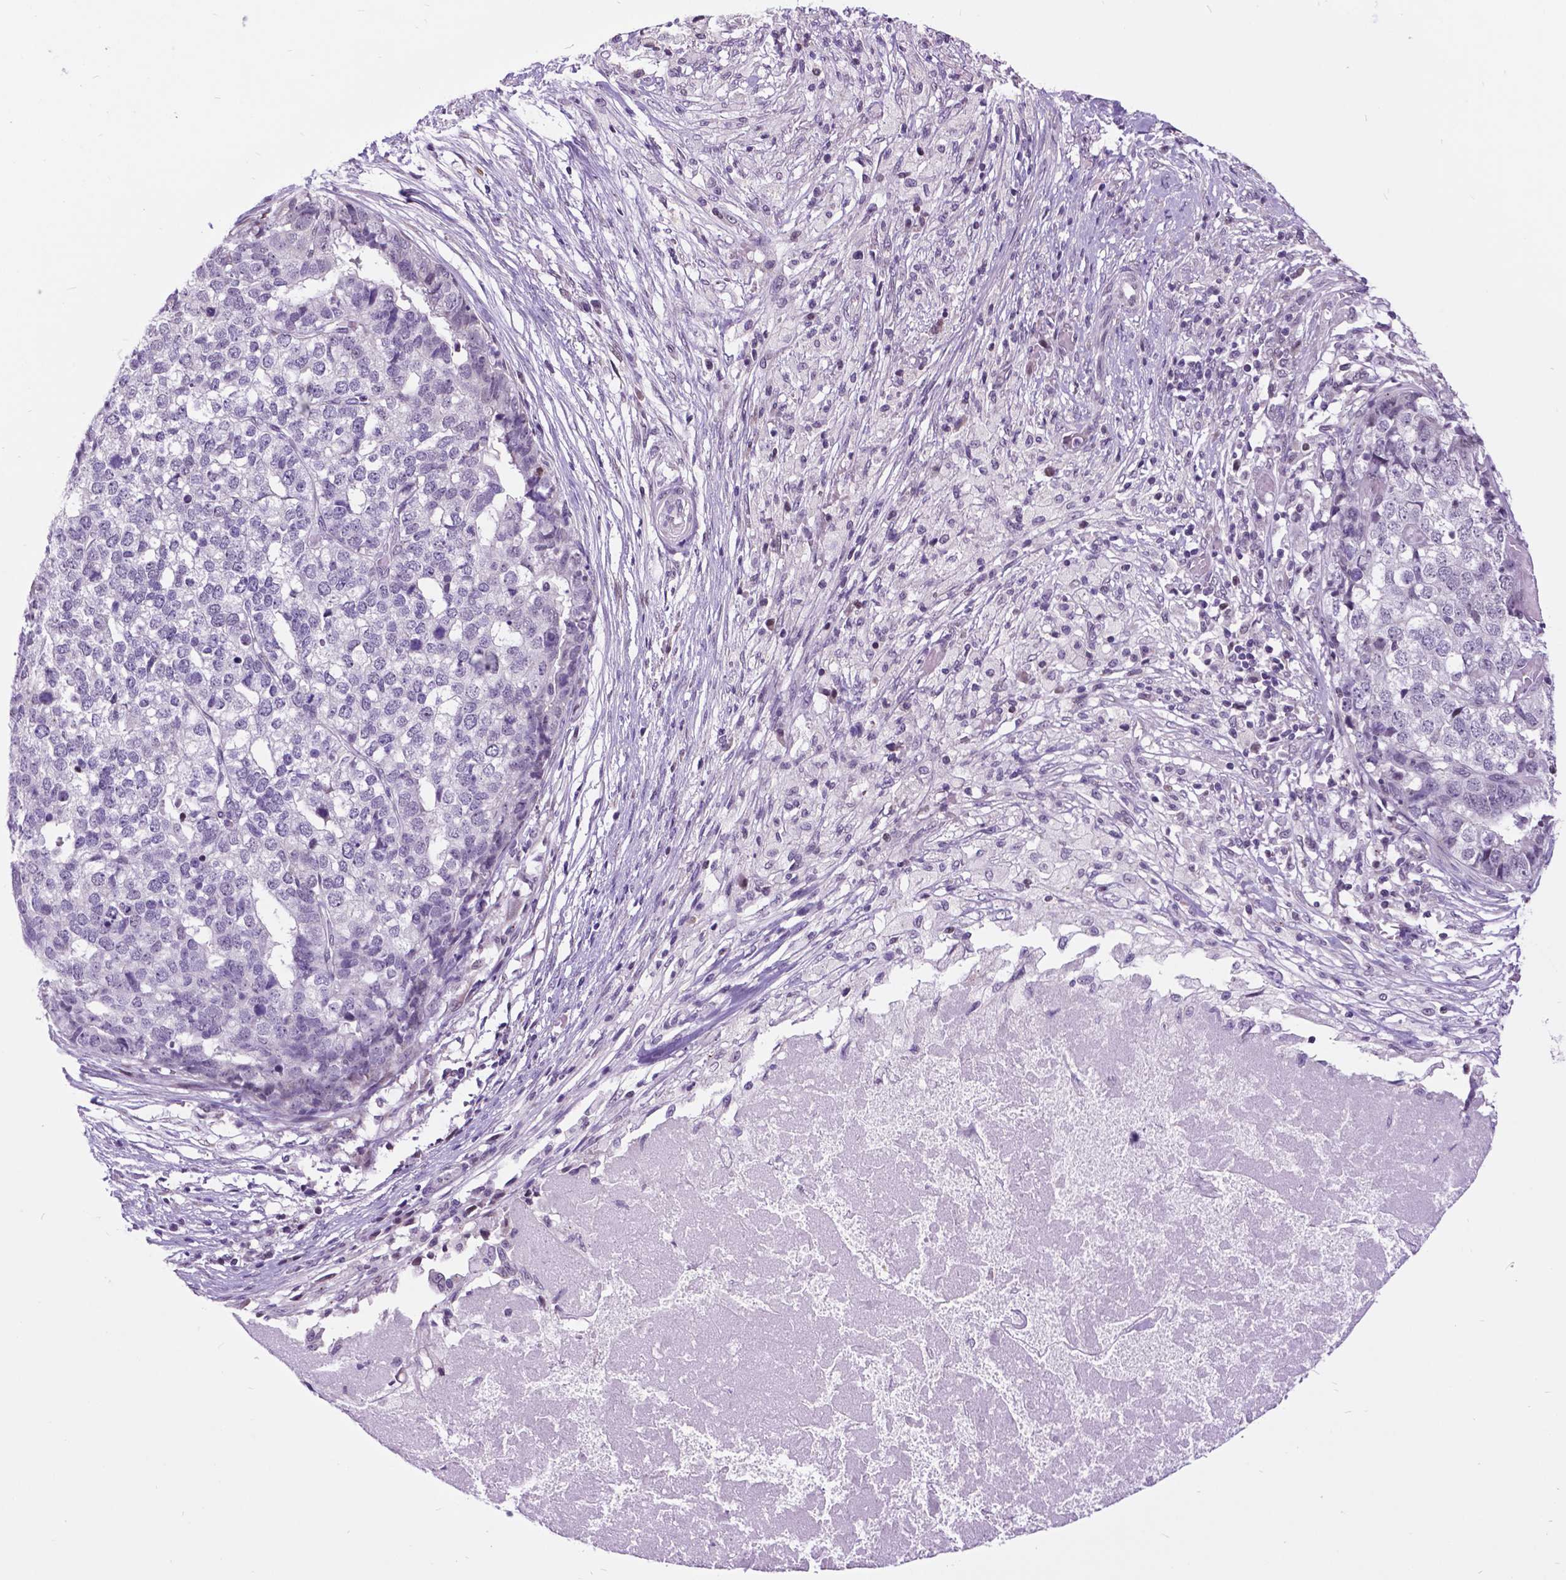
{"staining": {"intensity": "negative", "quantity": "none", "location": "none"}, "tissue": "stomach cancer", "cell_type": "Tumor cells", "image_type": "cancer", "snomed": [{"axis": "morphology", "description": "Adenocarcinoma, NOS"}, {"axis": "topography", "description": "Stomach"}], "caption": "There is no significant expression in tumor cells of adenocarcinoma (stomach).", "gene": "DPF3", "patient": {"sex": "male", "age": 69}}